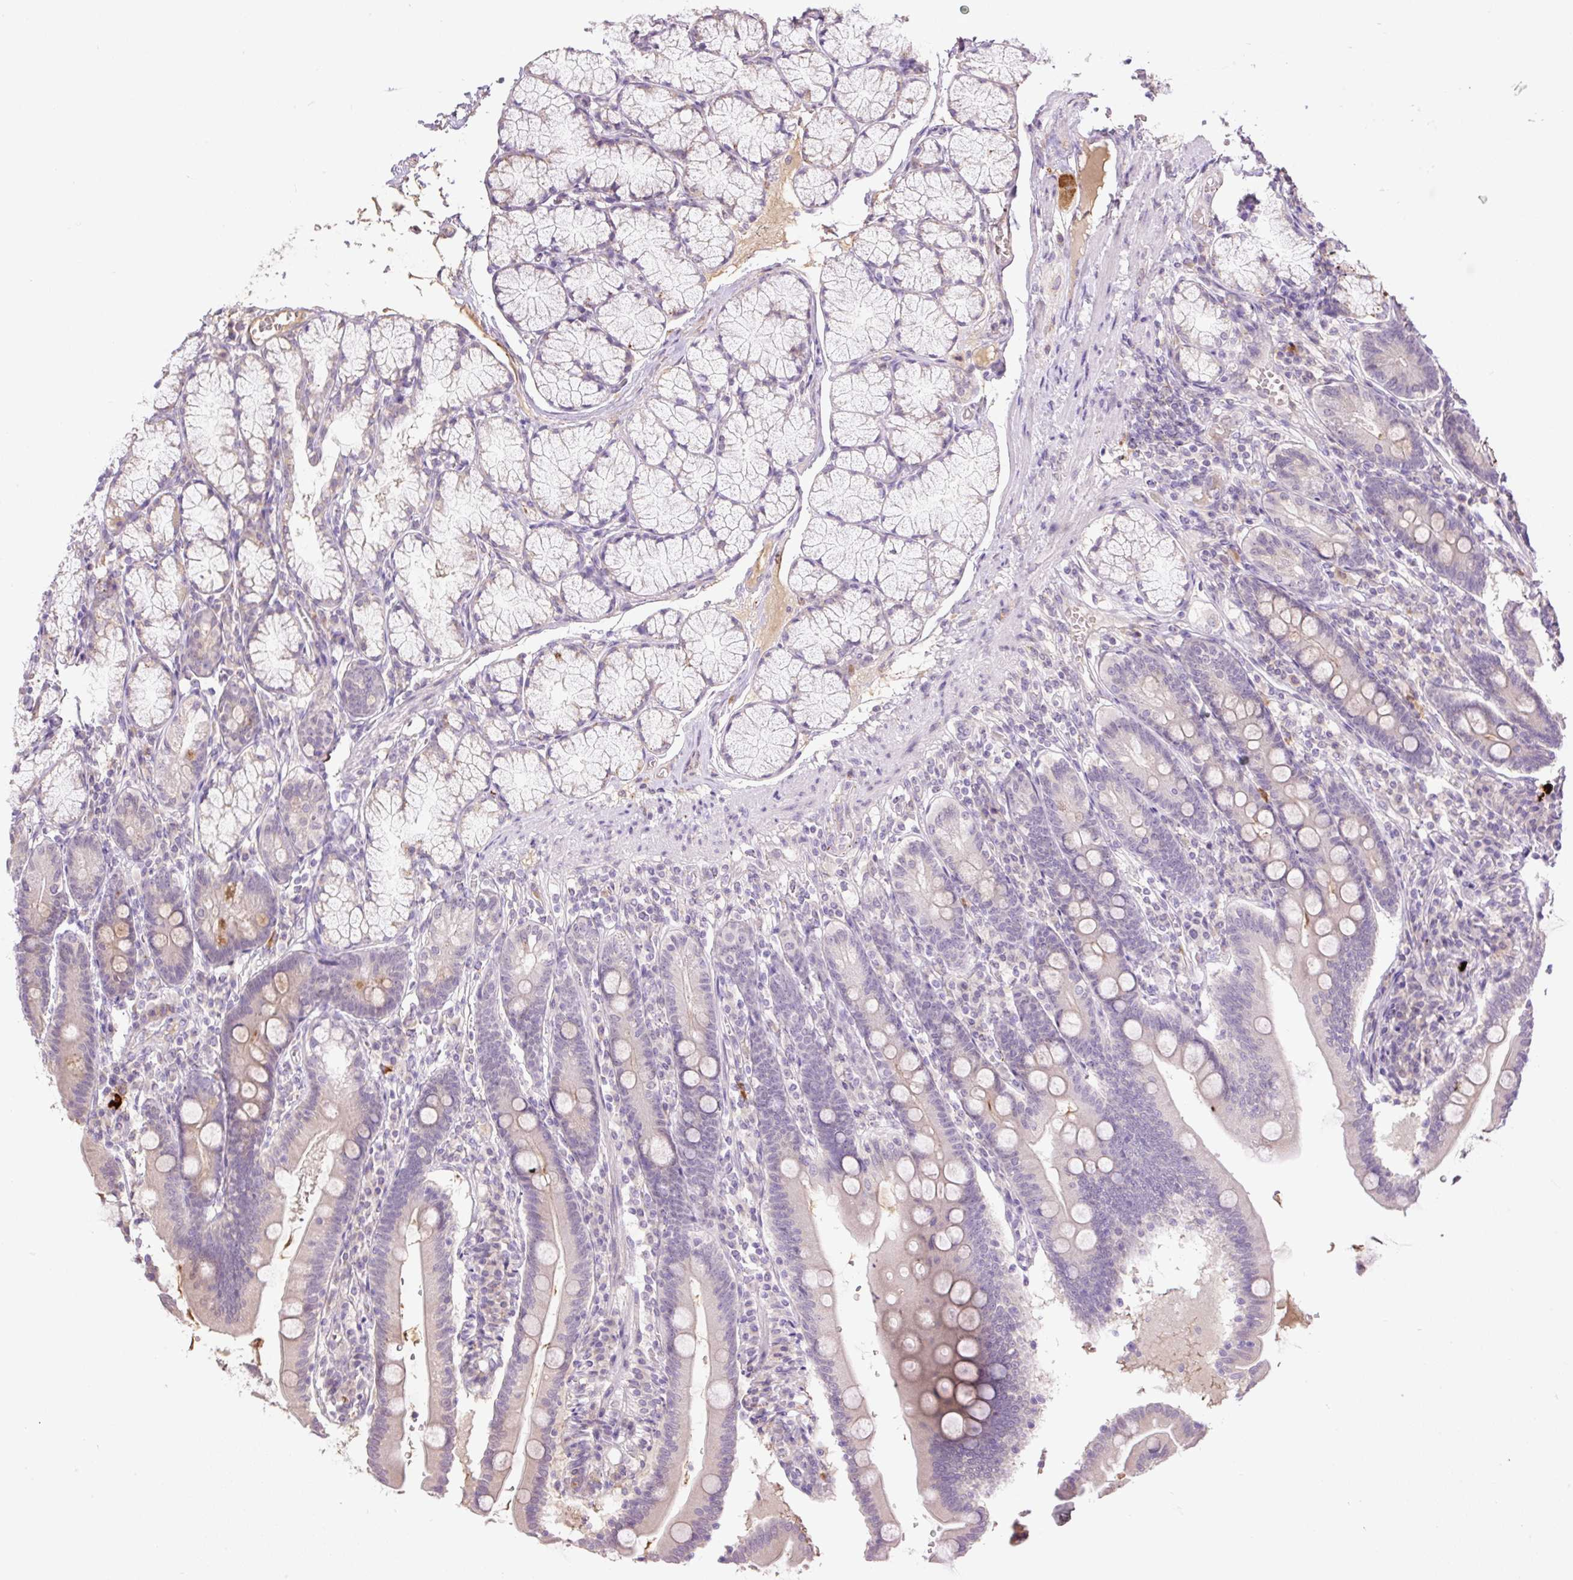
{"staining": {"intensity": "weak", "quantity": "25%-75%", "location": "cytoplasmic/membranous"}, "tissue": "duodenum", "cell_type": "Glandular cells", "image_type": "normal", "snomed": [{"axis": "morphology", "description": "Normal tissue, NOS"}, {"axis": "topography", "description": "Duodenum"}], "caption": "Normal duodenum reveals weak cytoplasmic/membranous expression in about 25%-75% of glandular cells, visualized by immunohistochemistry.", "gene": "HABP4", "patient": {"sex": "female", "age": 67}}